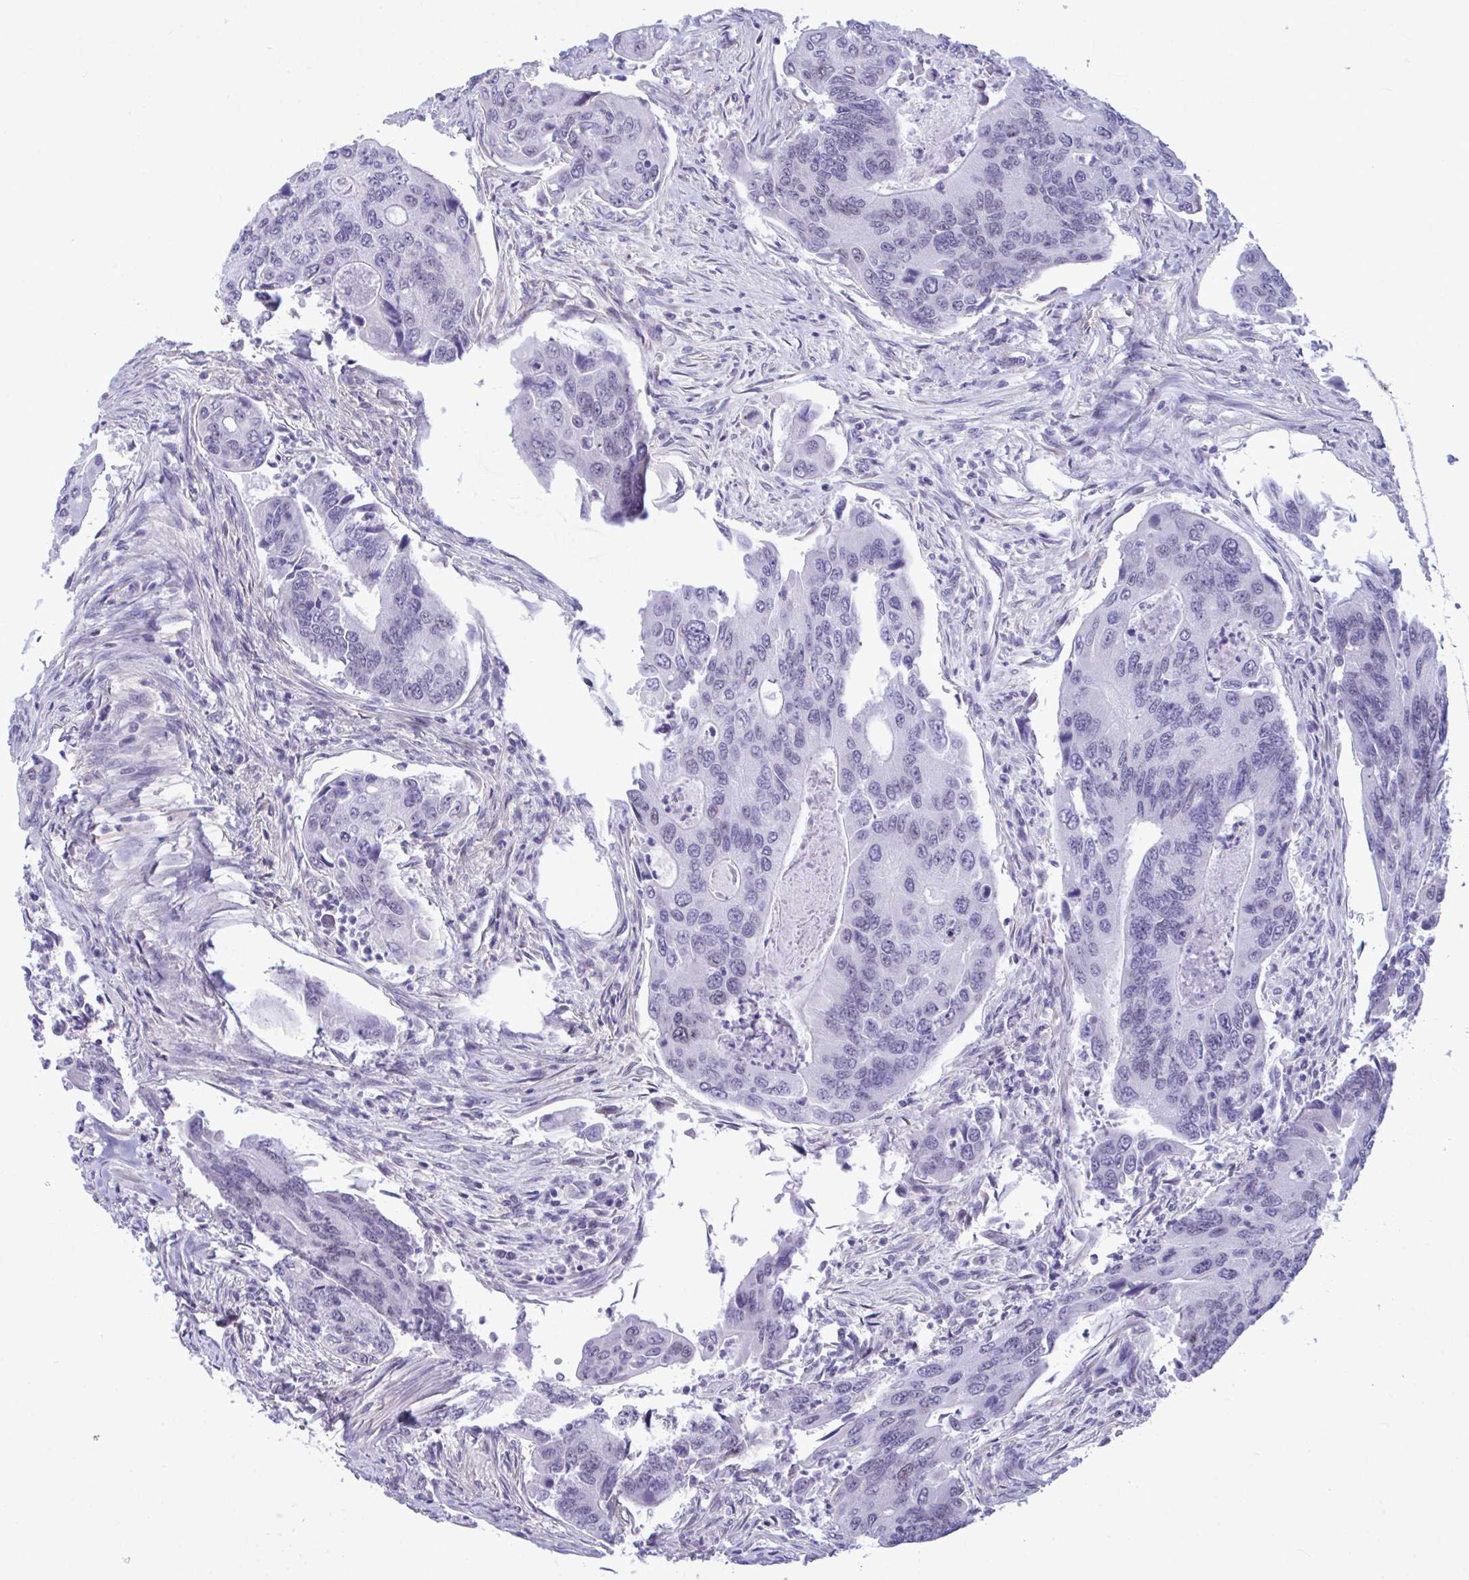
{"staining": {"intensity": "negative", "quantity": "none", "location": "none"}, "tissue": "colorectal cancer", "cell_type": "Tumor cells", "image_type": "cancer", "snomed": [{"axis": "morphology", "description": "Adenocarcinoma, NOS"}, {"axis": "topography", "description": "Colon"}], "caption": "IHC histopathology image of neoplastic tissue: colorectal cancer (adenocarcinoma) stained with DAB (3,3'-diaminobenzidine) demonstrates no significant protein expression in tumor cells.", "gene": "SLC25A51", "patient": {"sex": "female", "age": 67}}